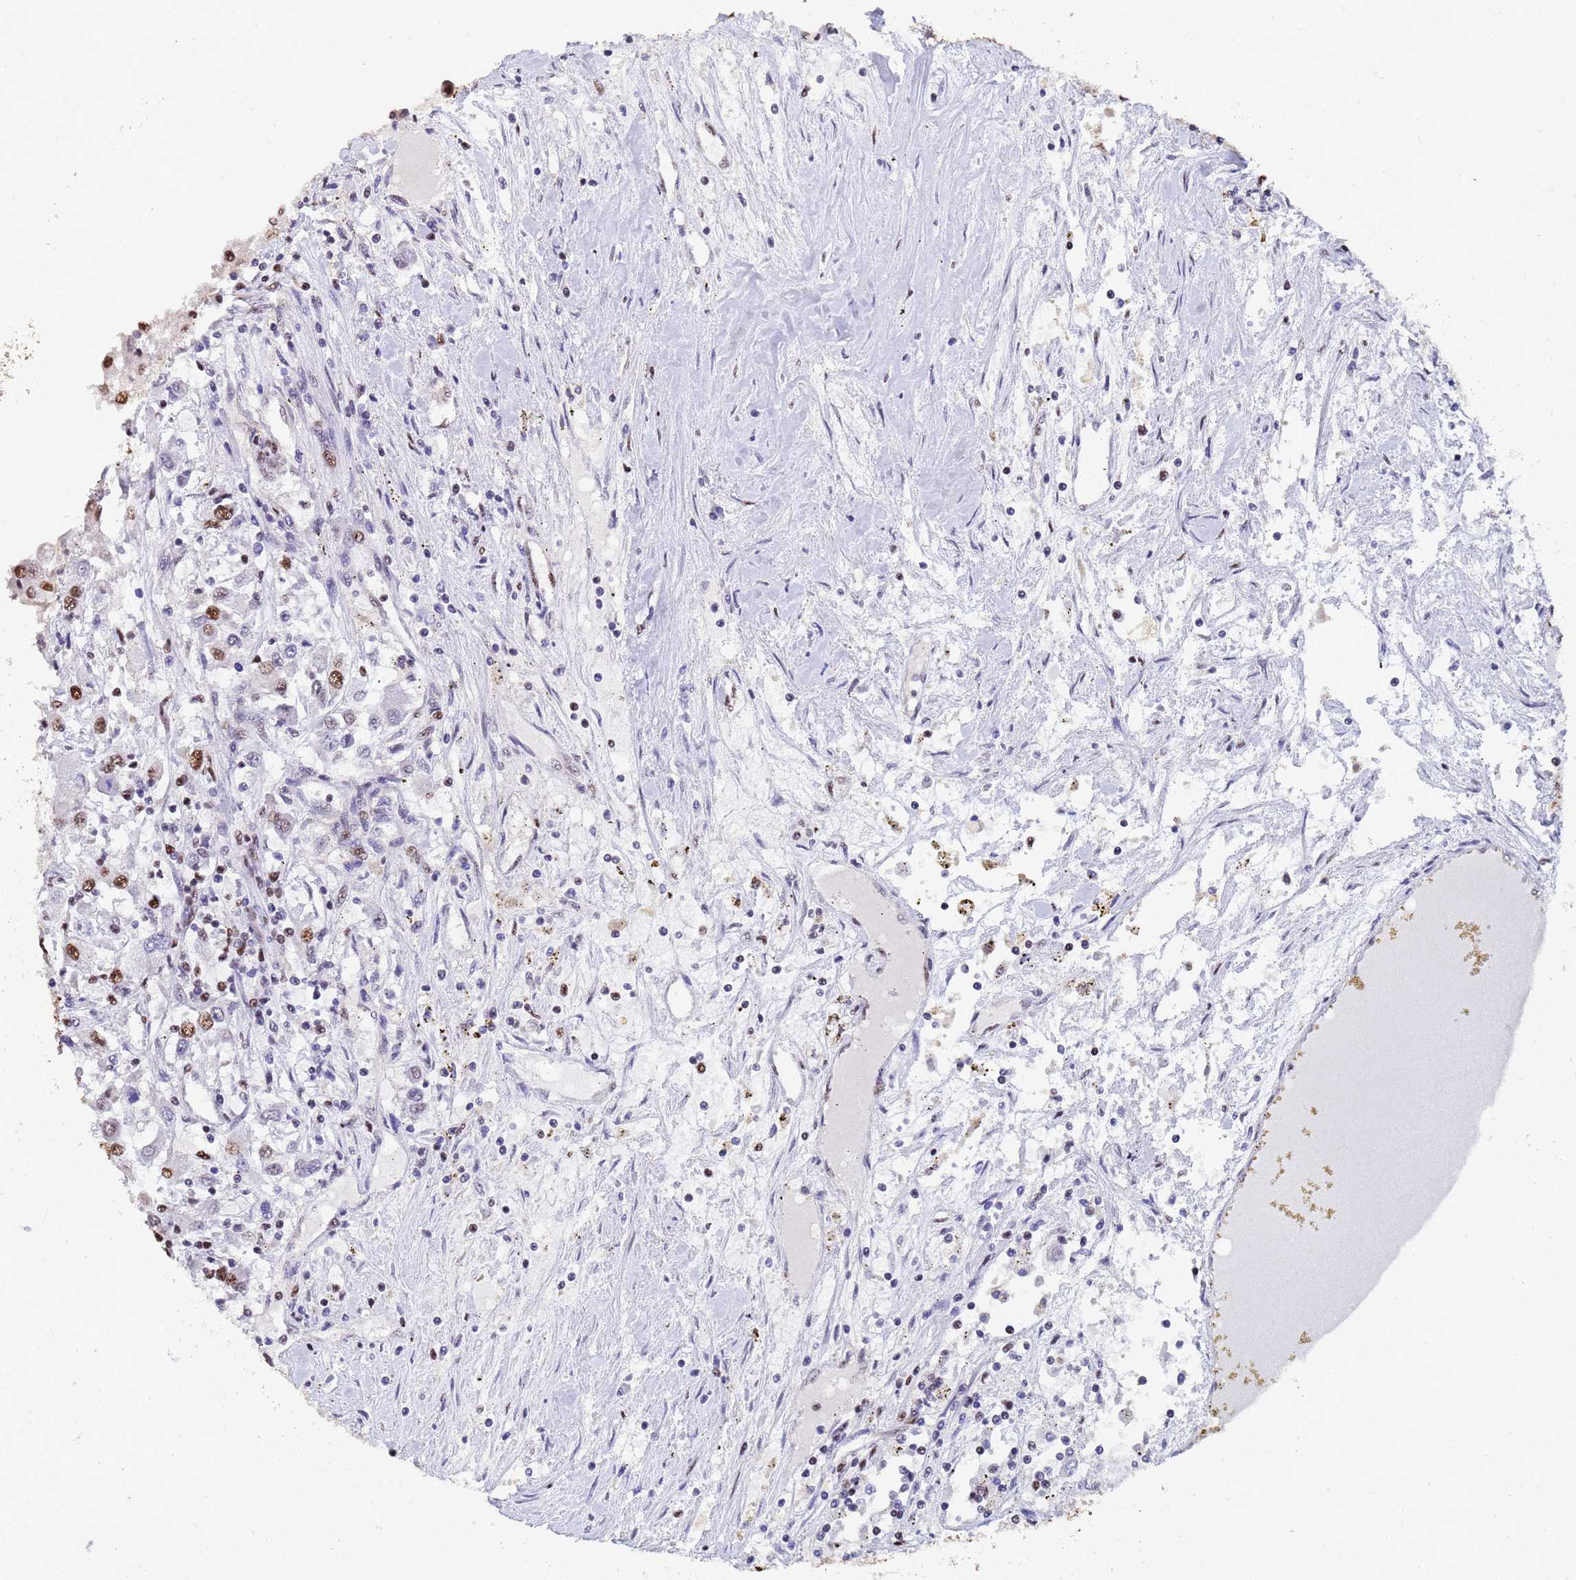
{"staining": {"intensity": "moderate", "quantity": "<25%", "location": "nuclear"}, "tissue": "renal cancer", "cell_type": "Tumor cells", "image_type": "cancer", "snomed": [{"axis": "morphology", "description": "Adenocarcinoma, NOS"}, {"axis": "topography", "description": "Kidney"}], "caption": "Immunohistochemical staining of renal cancer (adenocarcinoma) demonstrates low levels of moderate nuclear protein positivity in approximately <25% of tumor cells.", "gene": "SF3B2", "patient": {"sex": "female", "age": 67}}